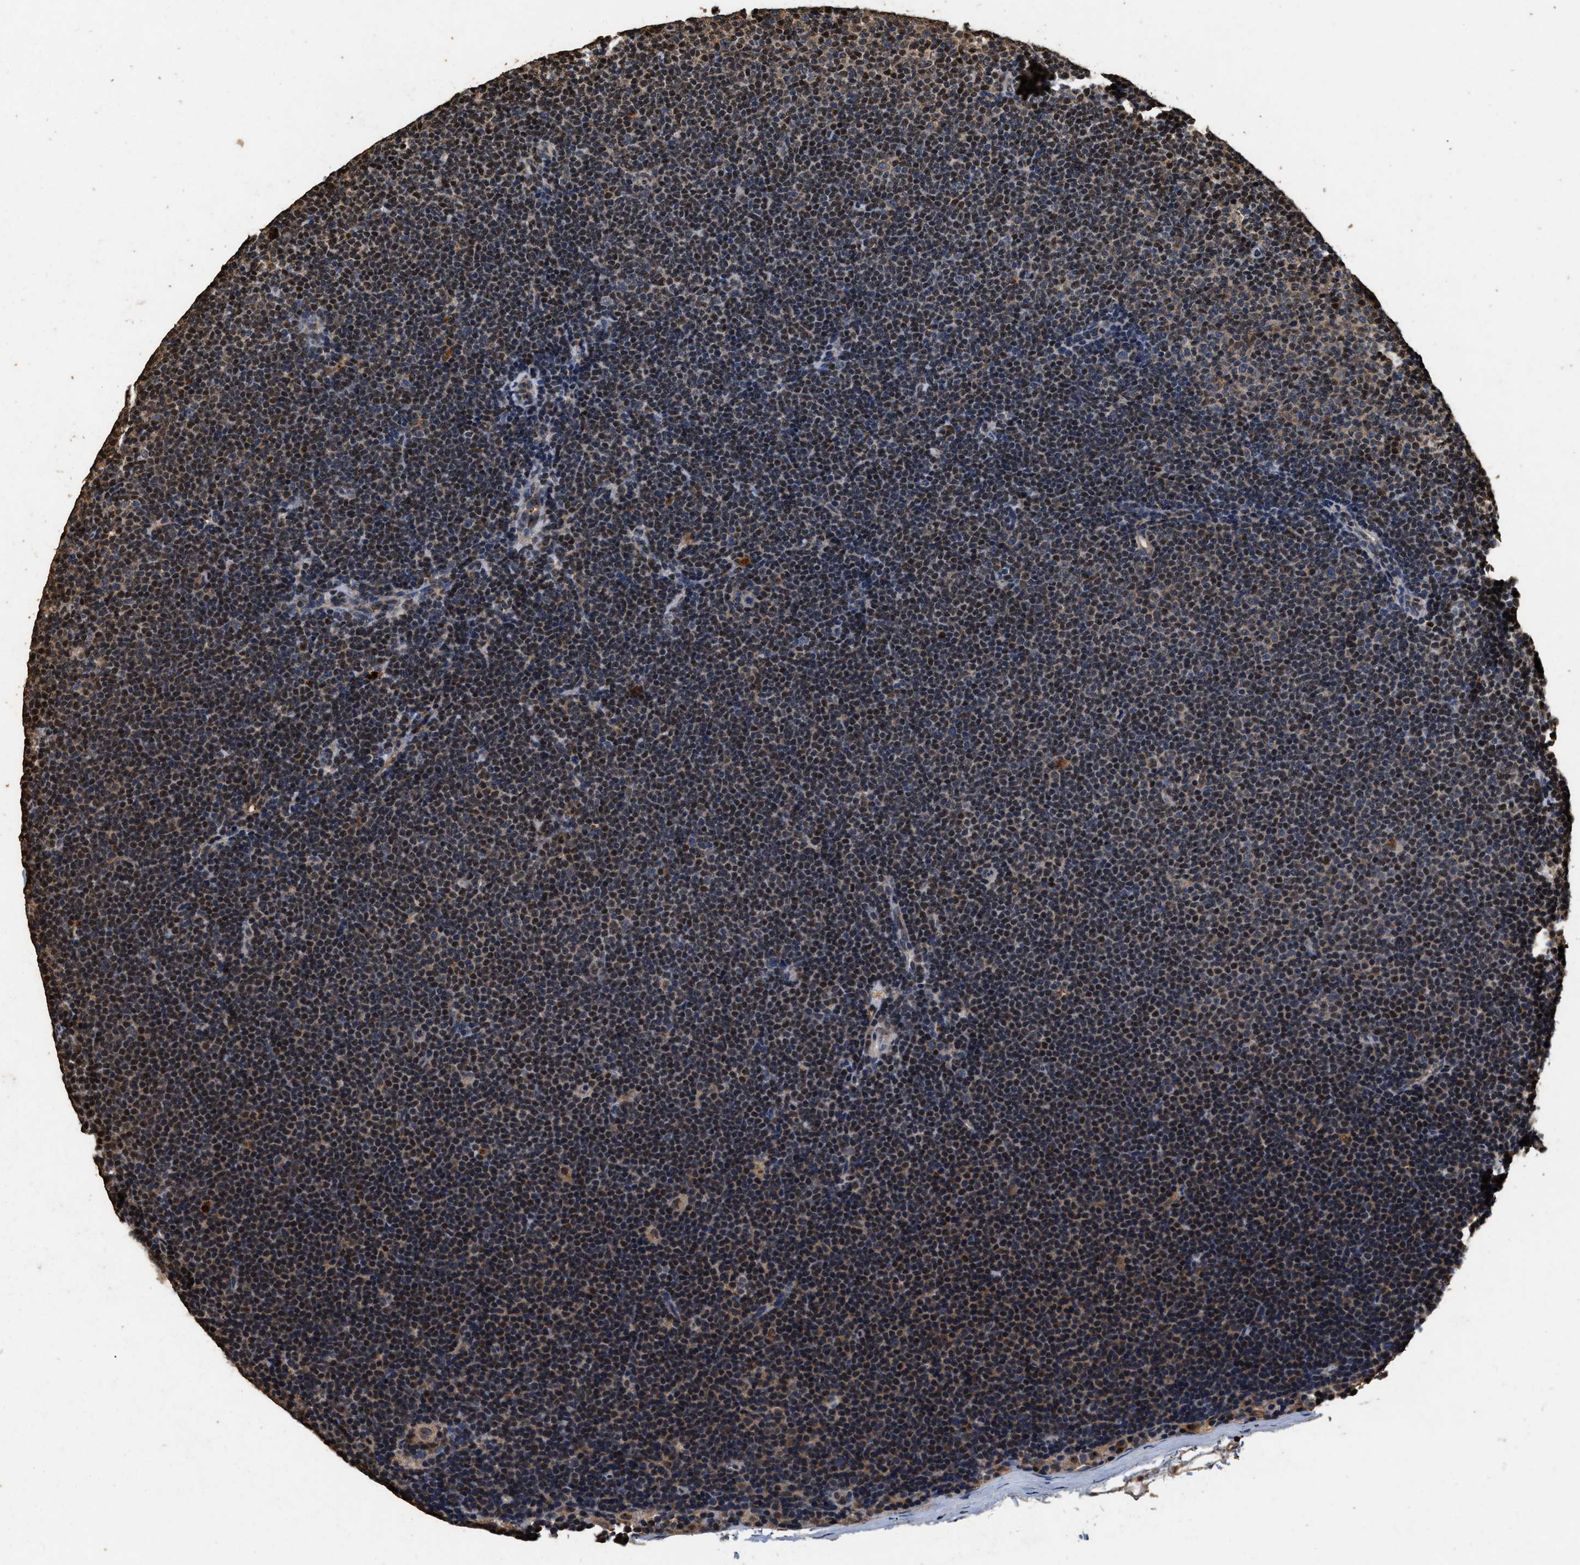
{"staining": {"intensity": "moderate", "quantity": ">75%", "location": "nuclear"}, "tissue": "lymphoma", "cell_type": "Tumor cells", "image_type": "cancer", "snomed": [{"axis": "morphology", "description": "Malignant lymphoma, non-Hodgkin's type, Low grade"}, {"axis": "topography", "description": "Lymph node"}], "caption": "High-magnification brightfield microscopy of lymphoma stained with DAB (3,3'-diaminobenzidine) (brown) and counterstained with hematoxylin (blue). tumor cells exhibit moderate nuclear positivity is identified in approximately>75% of cells. The staining is performed using DAB brown chromogen to label protein expression. The nuclei are counter-stained blue using hematoxylin.", "gene": "TPST2", "patient": {"sex": "female", "age": 53}}